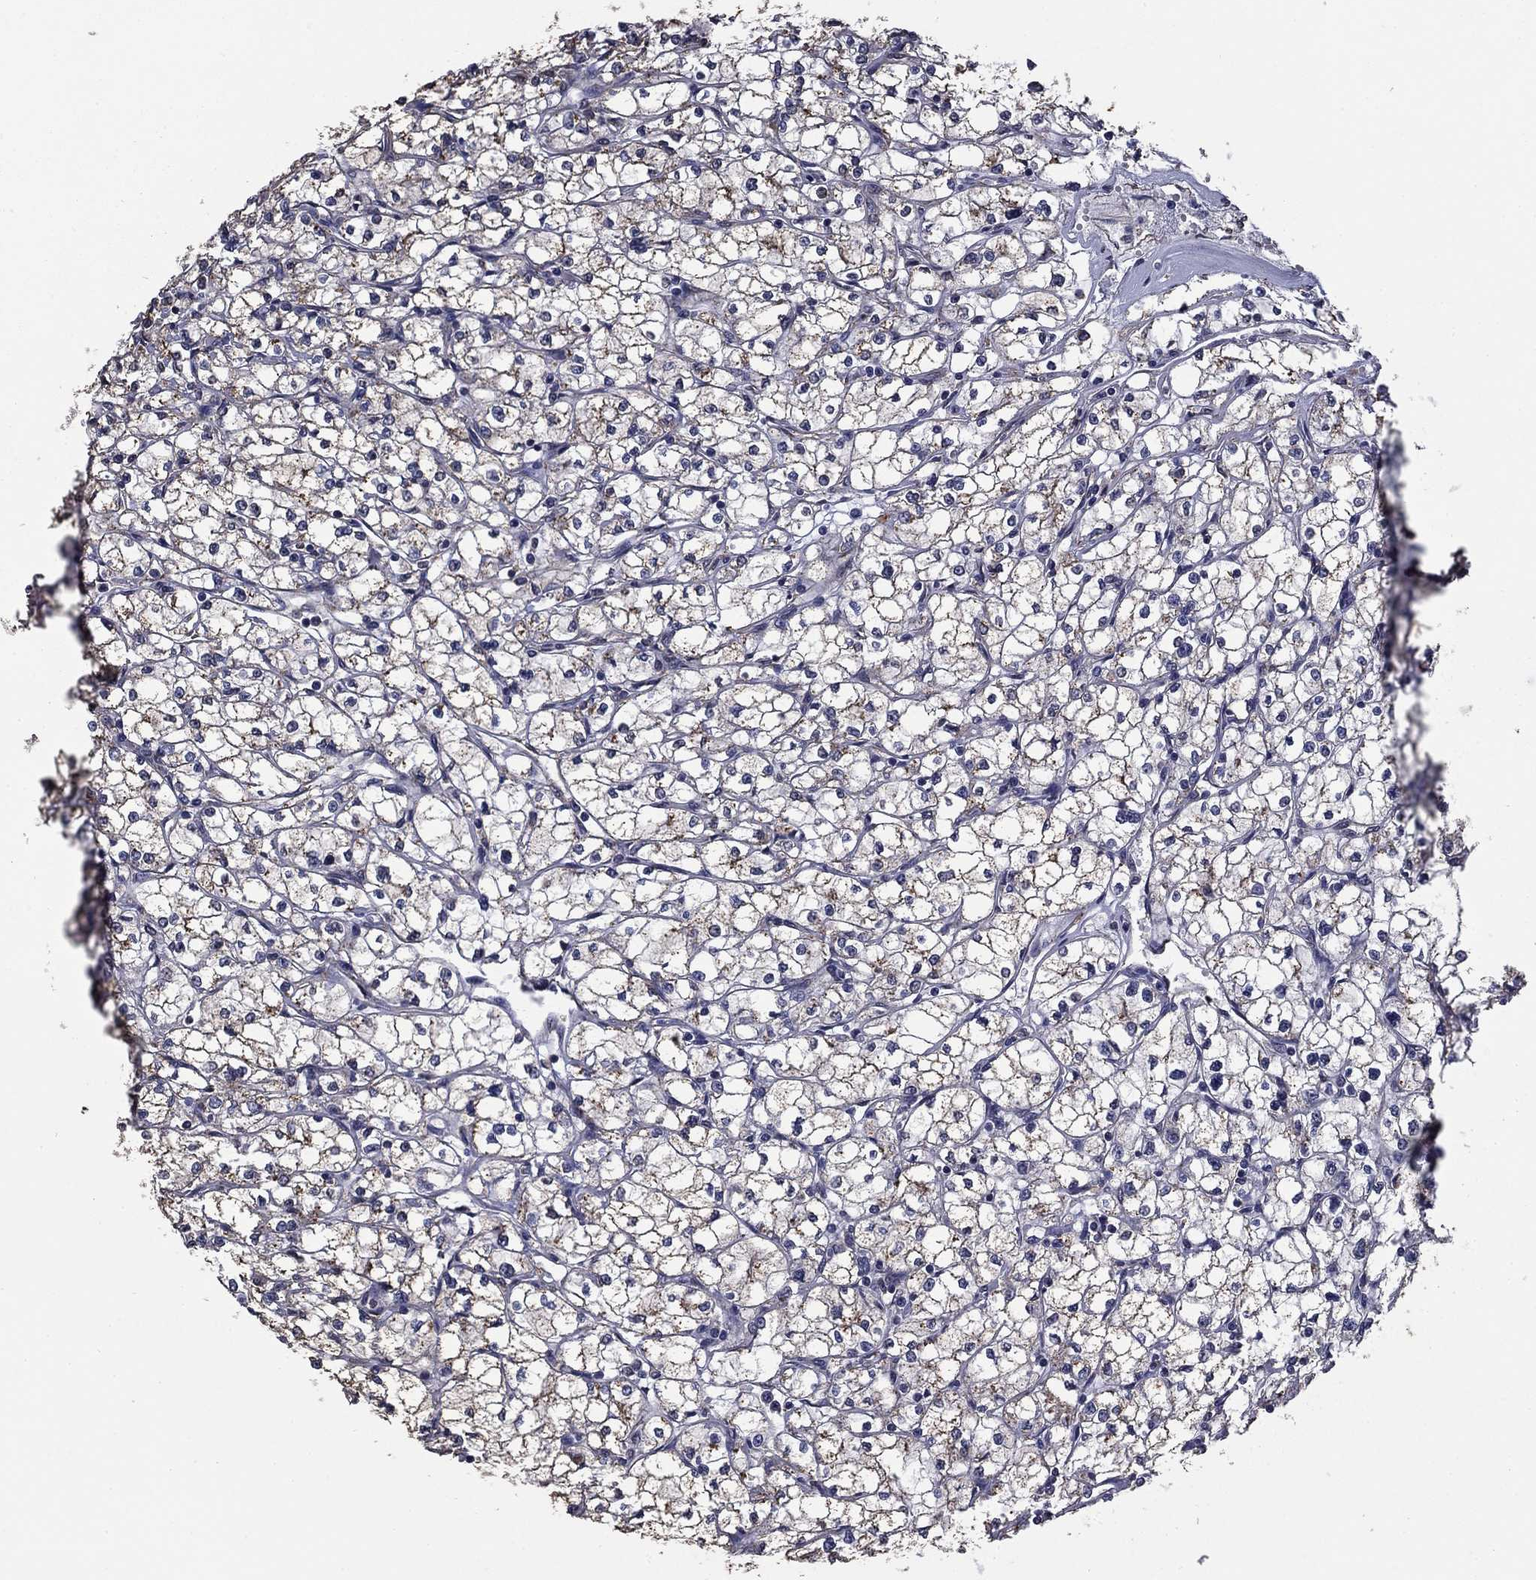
{"staining": {"intensity": "negative", "quantity": "none", "location": "none"}, "tissue": "renal cancer", "cell_type": "Tumor cells", "image_type": "cancer", "snomed": [{"axis": "morphology", "description": "Adenocarcinoma, NOS"}, {"axis": "topography", "description": "Kidney"}], "caption": "This is a photomicrograph of IHC staining of renal cancer (adenocarcinoma), which shows no expression in tumor cells.", "gene": "MFAP3L", "patient": {"sex": "male", "age": 67}}